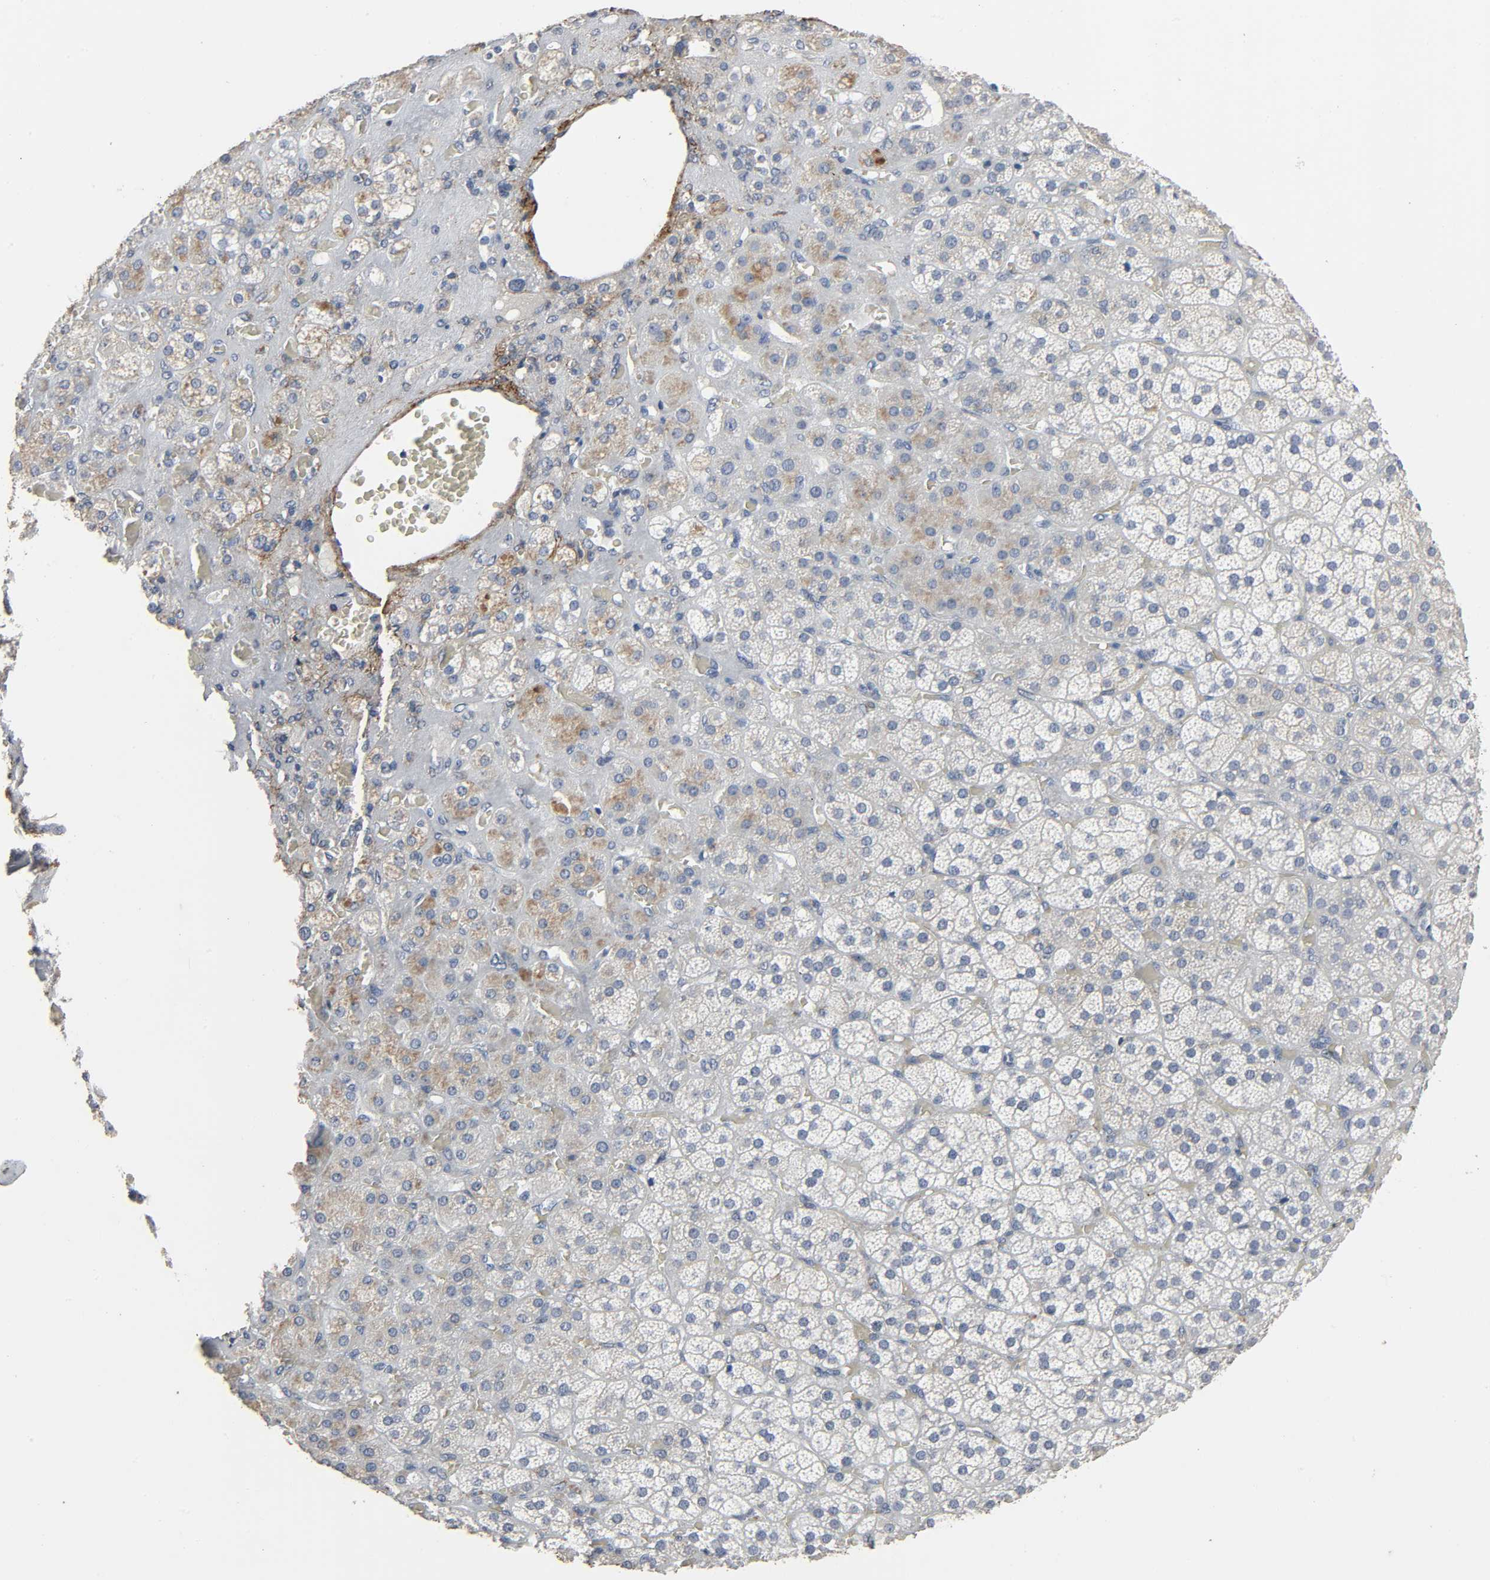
{"staining": {"intensity": "weak", "quantity": "25%-75%", "location": "cytoplasmic/membranous"}, "tissue": "adrenal gland", "cell_type": "Glandular cells", "image_type": "normal", "snomed": [{"axis": "morphology", "description": "Normal tissue, NOS"}, {"axis": "topography", "description": "Adrenal gland"}], "caption": "Protein positivity by immunohistochemistry (IHC) demonstrates weak cytoplasmic/membranous positivity in about 25%-75% of glandular cells in normal adrenal gland.", "gene": "FBLN5", "patient": {"sex": "female", "age": 71}}